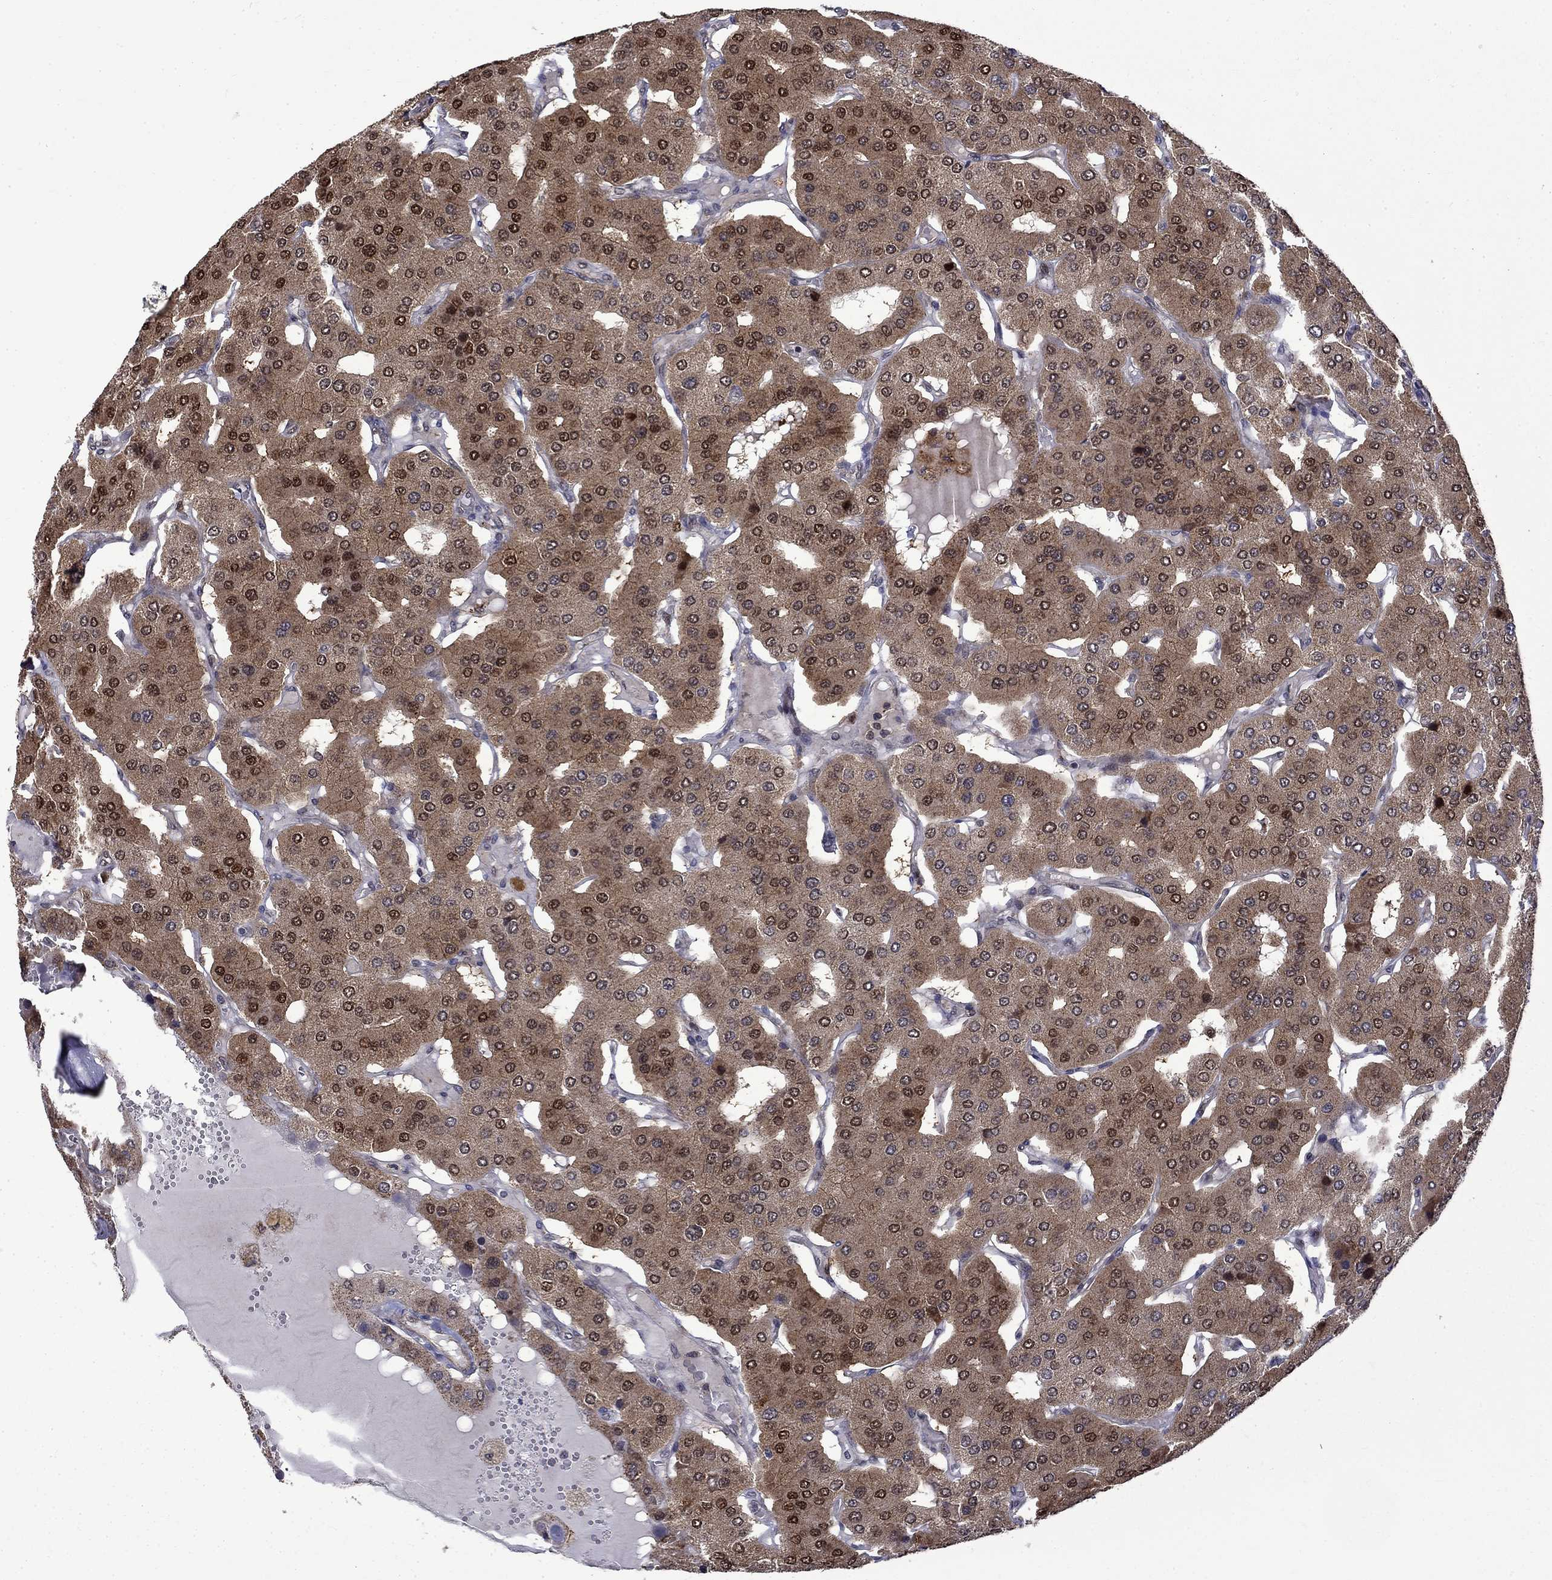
{"staining": {"intensity": "moderate", "quantity": "25%-75%", "location": "cytoplasmic/membranous,nuclear"}, "tissue": "parathyroid gland", "cell_type": "Glandular cells", "image_type": "normal", "snomed": [{"axis": "morphology", "description": "Normal tissue, NOS"}, {"axis": "morphology", "description": "Adenoma, NOS"}, {"axis": "topography", "description": "Parathyroid gland"}], "caption": "IHC (DAB (3,3'-diaminobenzidine)) staining of benign parathyroid gland displays moderate cytoplasmic/membranous,nuclear protein staining in about 25%-75% of glandular cells.", "gene": "KPNA3", "patient": {"sex": "female", "age": 86}}